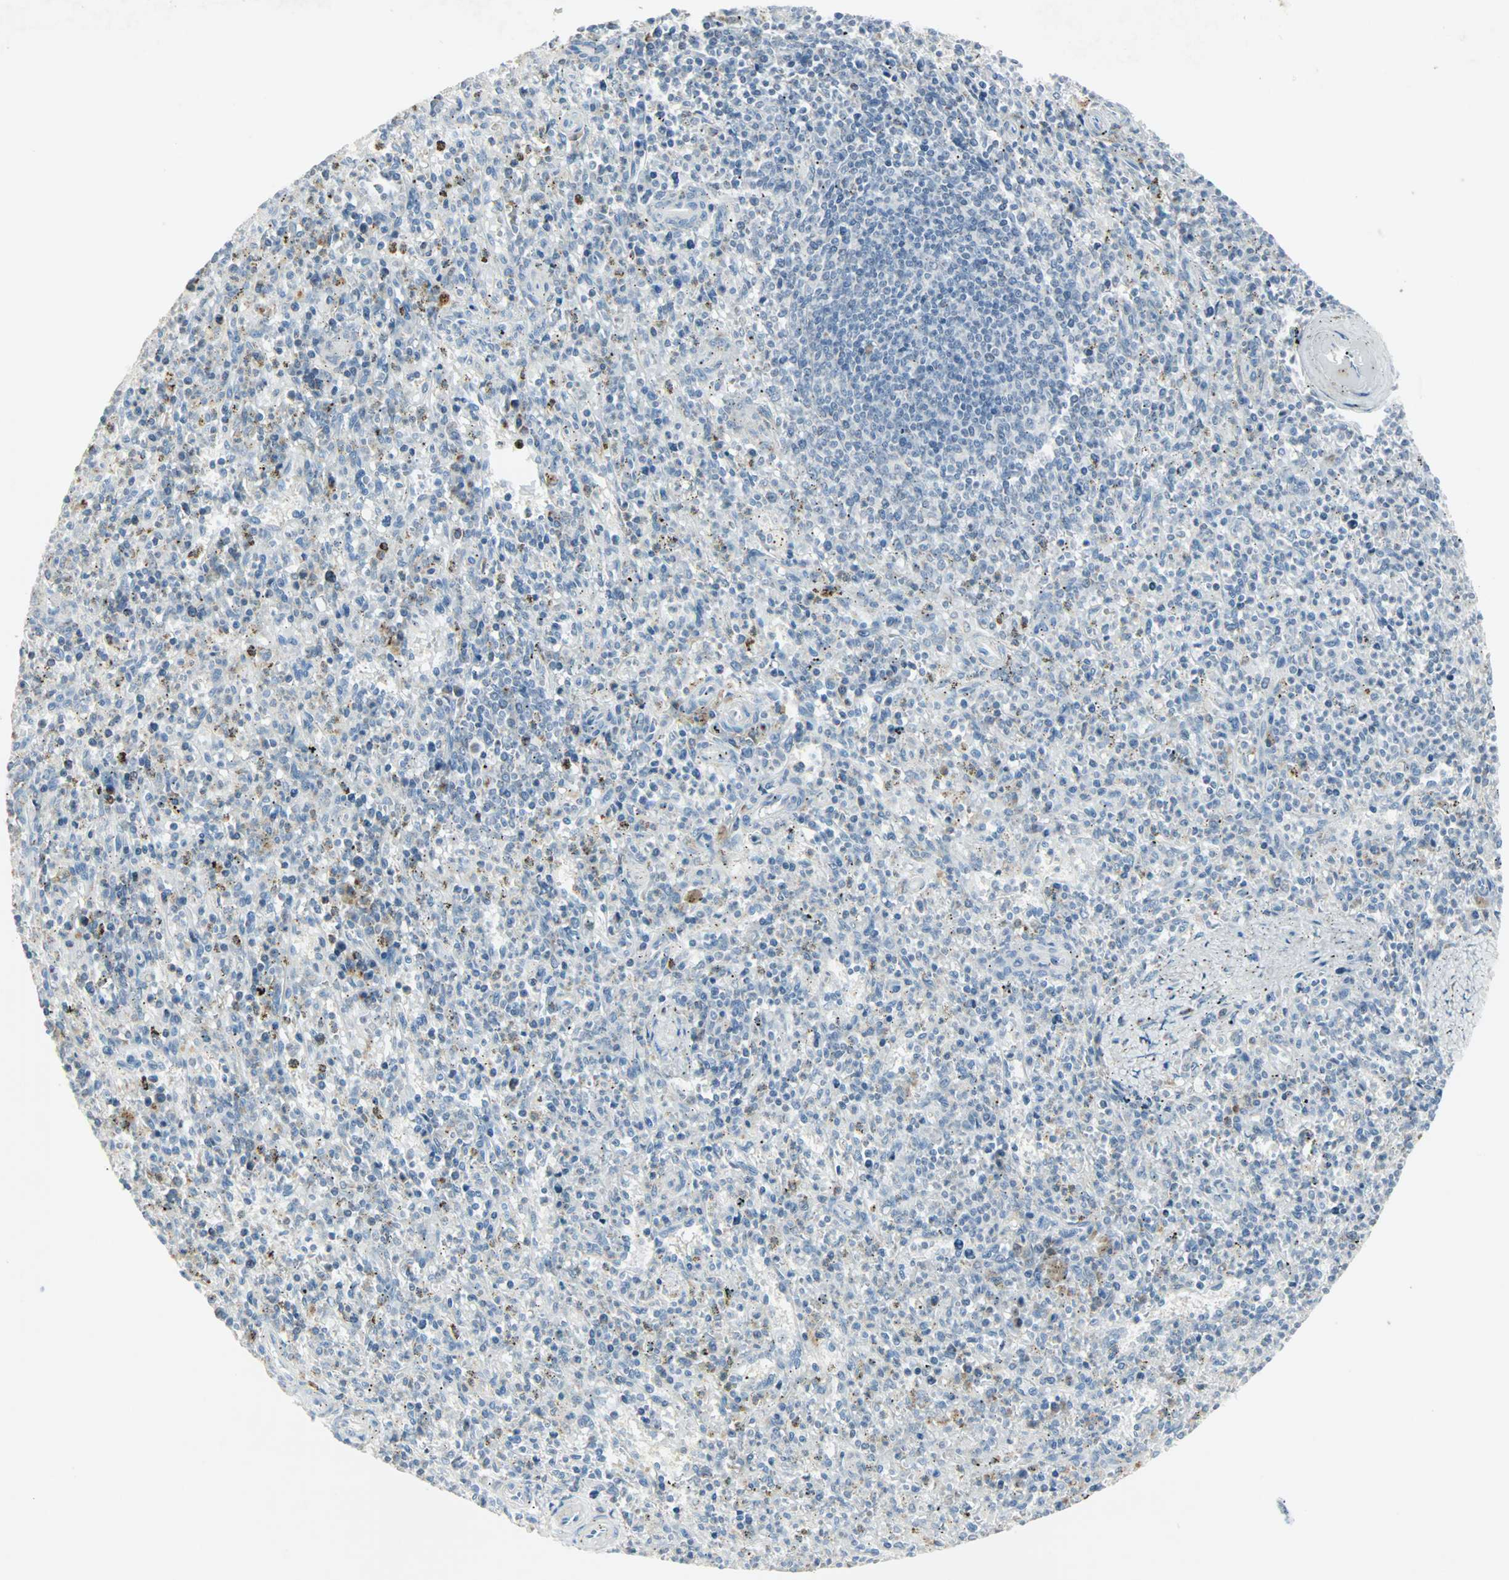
{"staining": {"intensity": "weak", "quantity": "<25%", "location": "cytoplasmic/membranous"}, "tissue": "spleen", "cell_type": "Cells in red pulp", "image_type": "normal", "snomed": [{"axis": "morphology", "description": "Normal tissue, NOS"}, {"axis": "topography", "description": "Spleen"}], "caption": "Cells in red pulp are negative for brown protein staining in benign spleen. The staining was performed using DAB (3,3'-diaminobenzidine) to visualize the protein expression in brown, while the nuclei were stained in blue with hematoxylin (Magnification: 20x).", "gene": "IDH2", "patient": {"sex": "male", "age": 72}}